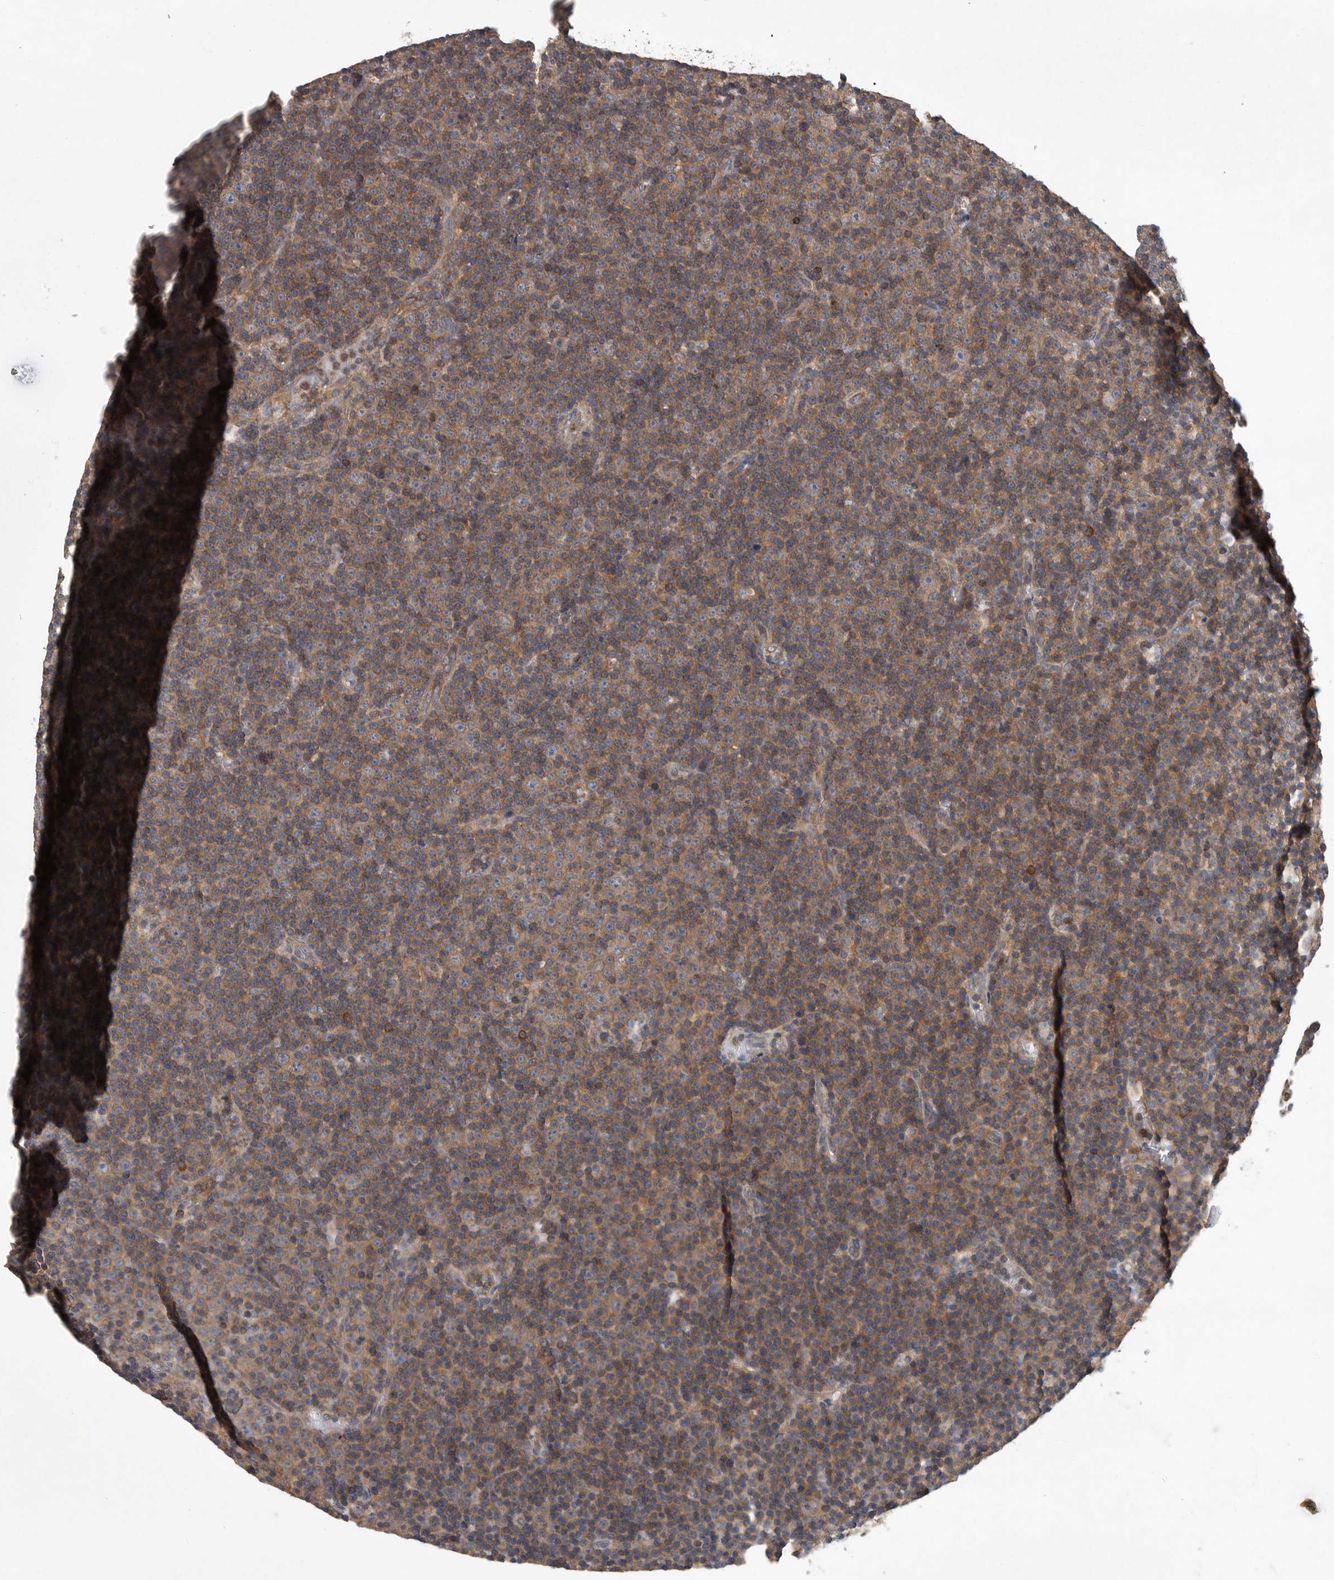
{"staining": {"intensity": "weak", "quantity": ">75%", "location": "cytoplasmic/membranous"}, "tissue": "lymphoma", "cell_type": "Tumor cells", "image_type": "cancer", "snomed": [{"axis": "morphology", "description": "Malignant lymphoma, non-Hodgkin's type, Low grade"}, {"axis": "topography", "description": "Lymph node"}], "caption": "Human lymphoma stained for a protein (brown) exhibits weak cytoplasmic/membranous positive staining in approximately >75% of tumor cells.", "gene": "OXR1", "patient": {"sex": "female", "age": 67}}